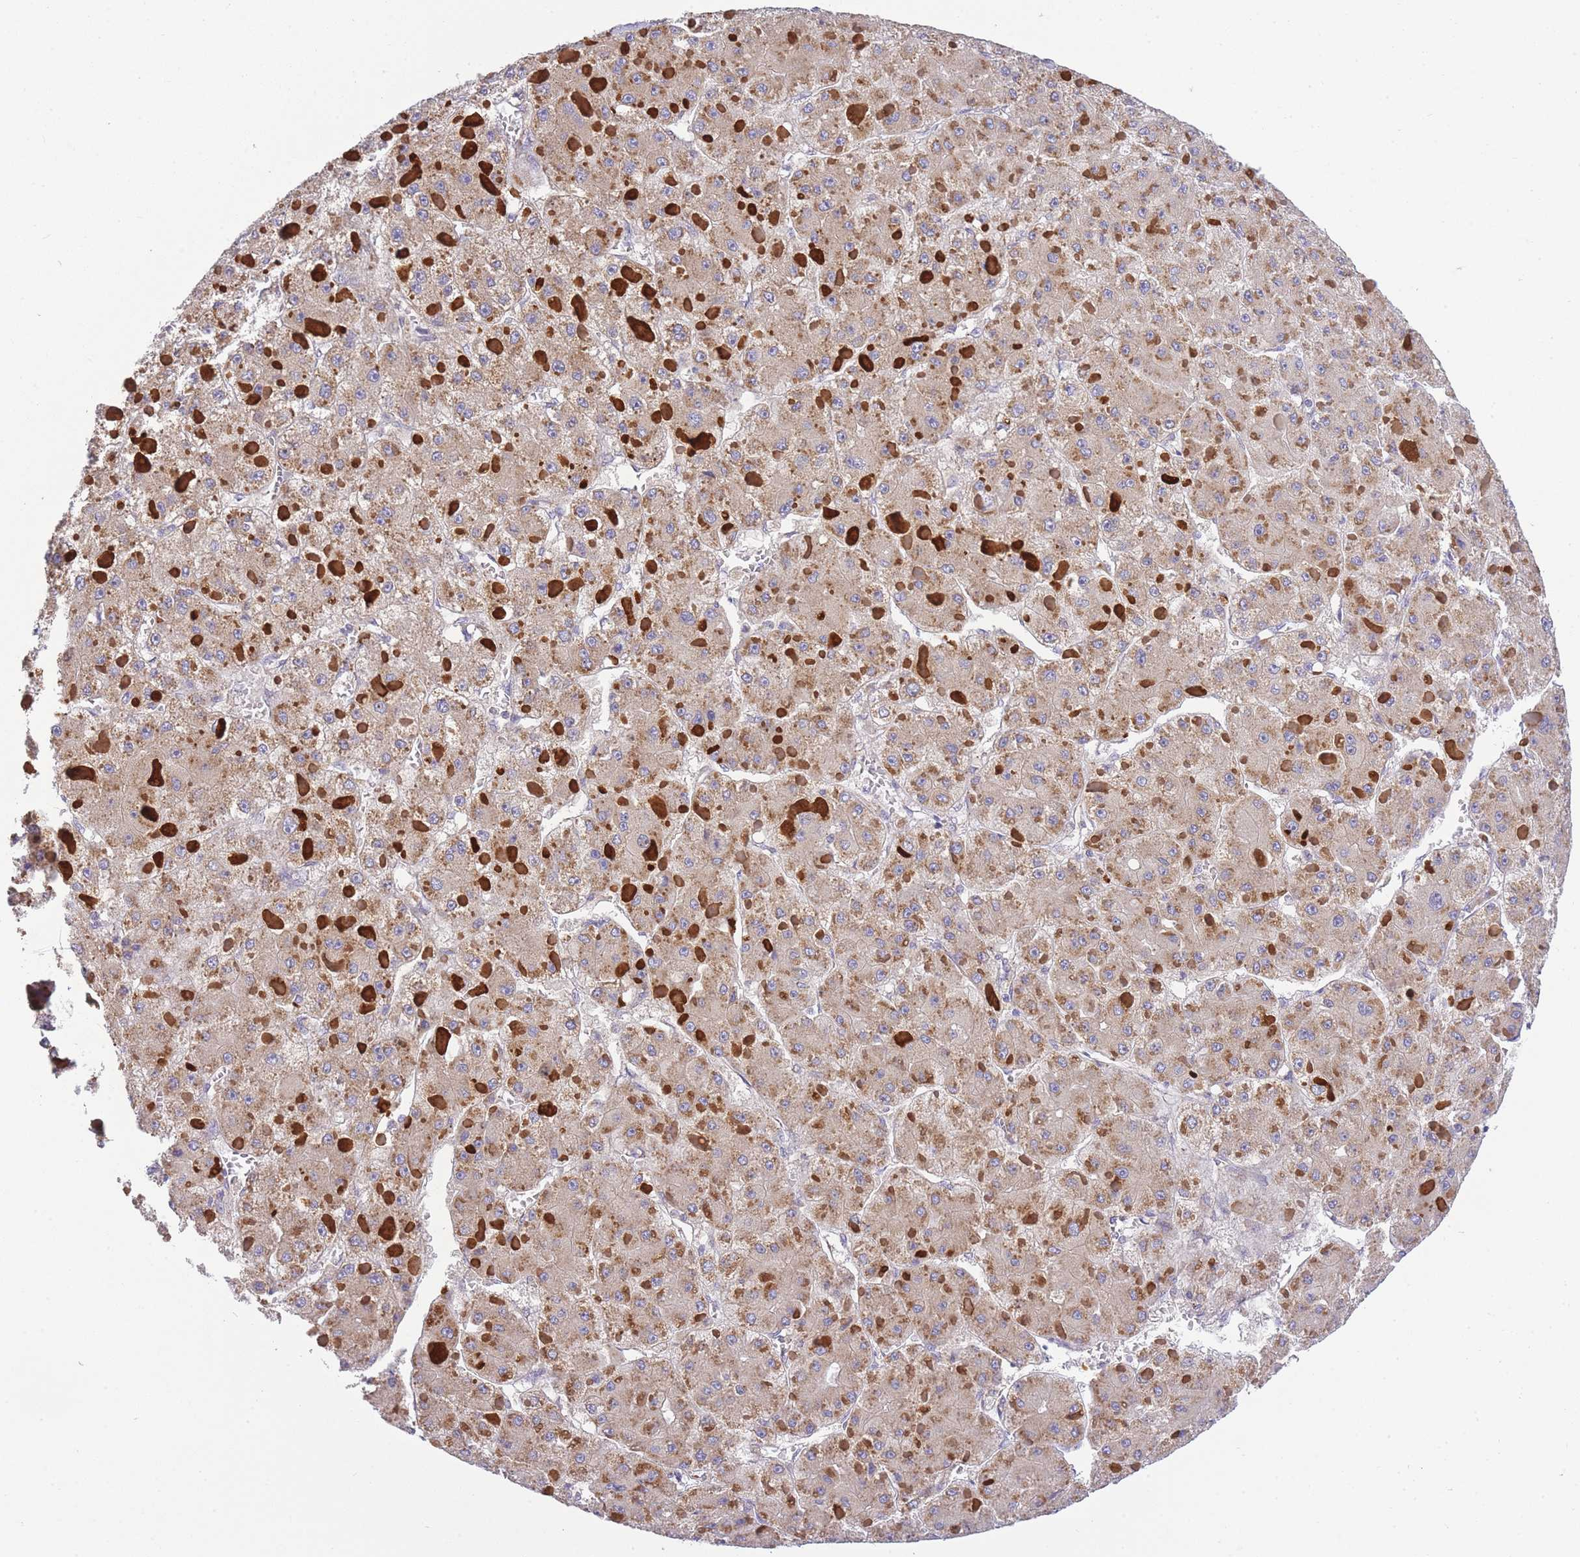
{"staining": {"intensity": "moderate", "quantity": "25%-75%", "location": "cytoplasmic/membranous"}, "tissue": "liver cancer", "cell_type": "Tumor cells", "image_type": "cancer", "snomed": [{"axis": "morphology", "description": "Carcinoma, Hepatocellular, NOS"}, {"axis": "topography", "description": "Liver"}], "caption": "A medium amount of moderate cytoplasmic/membranous expression is seen in about 25%-75% of tumor cells in liver cancer (hepatocellular carcinoma) tissue. (DAB (3,3'-diaminobenzidine) IHC with brightfield microscopy, high magnification).", "gene": "COPG2", "patient": {"sex": "female", "age": 73}}